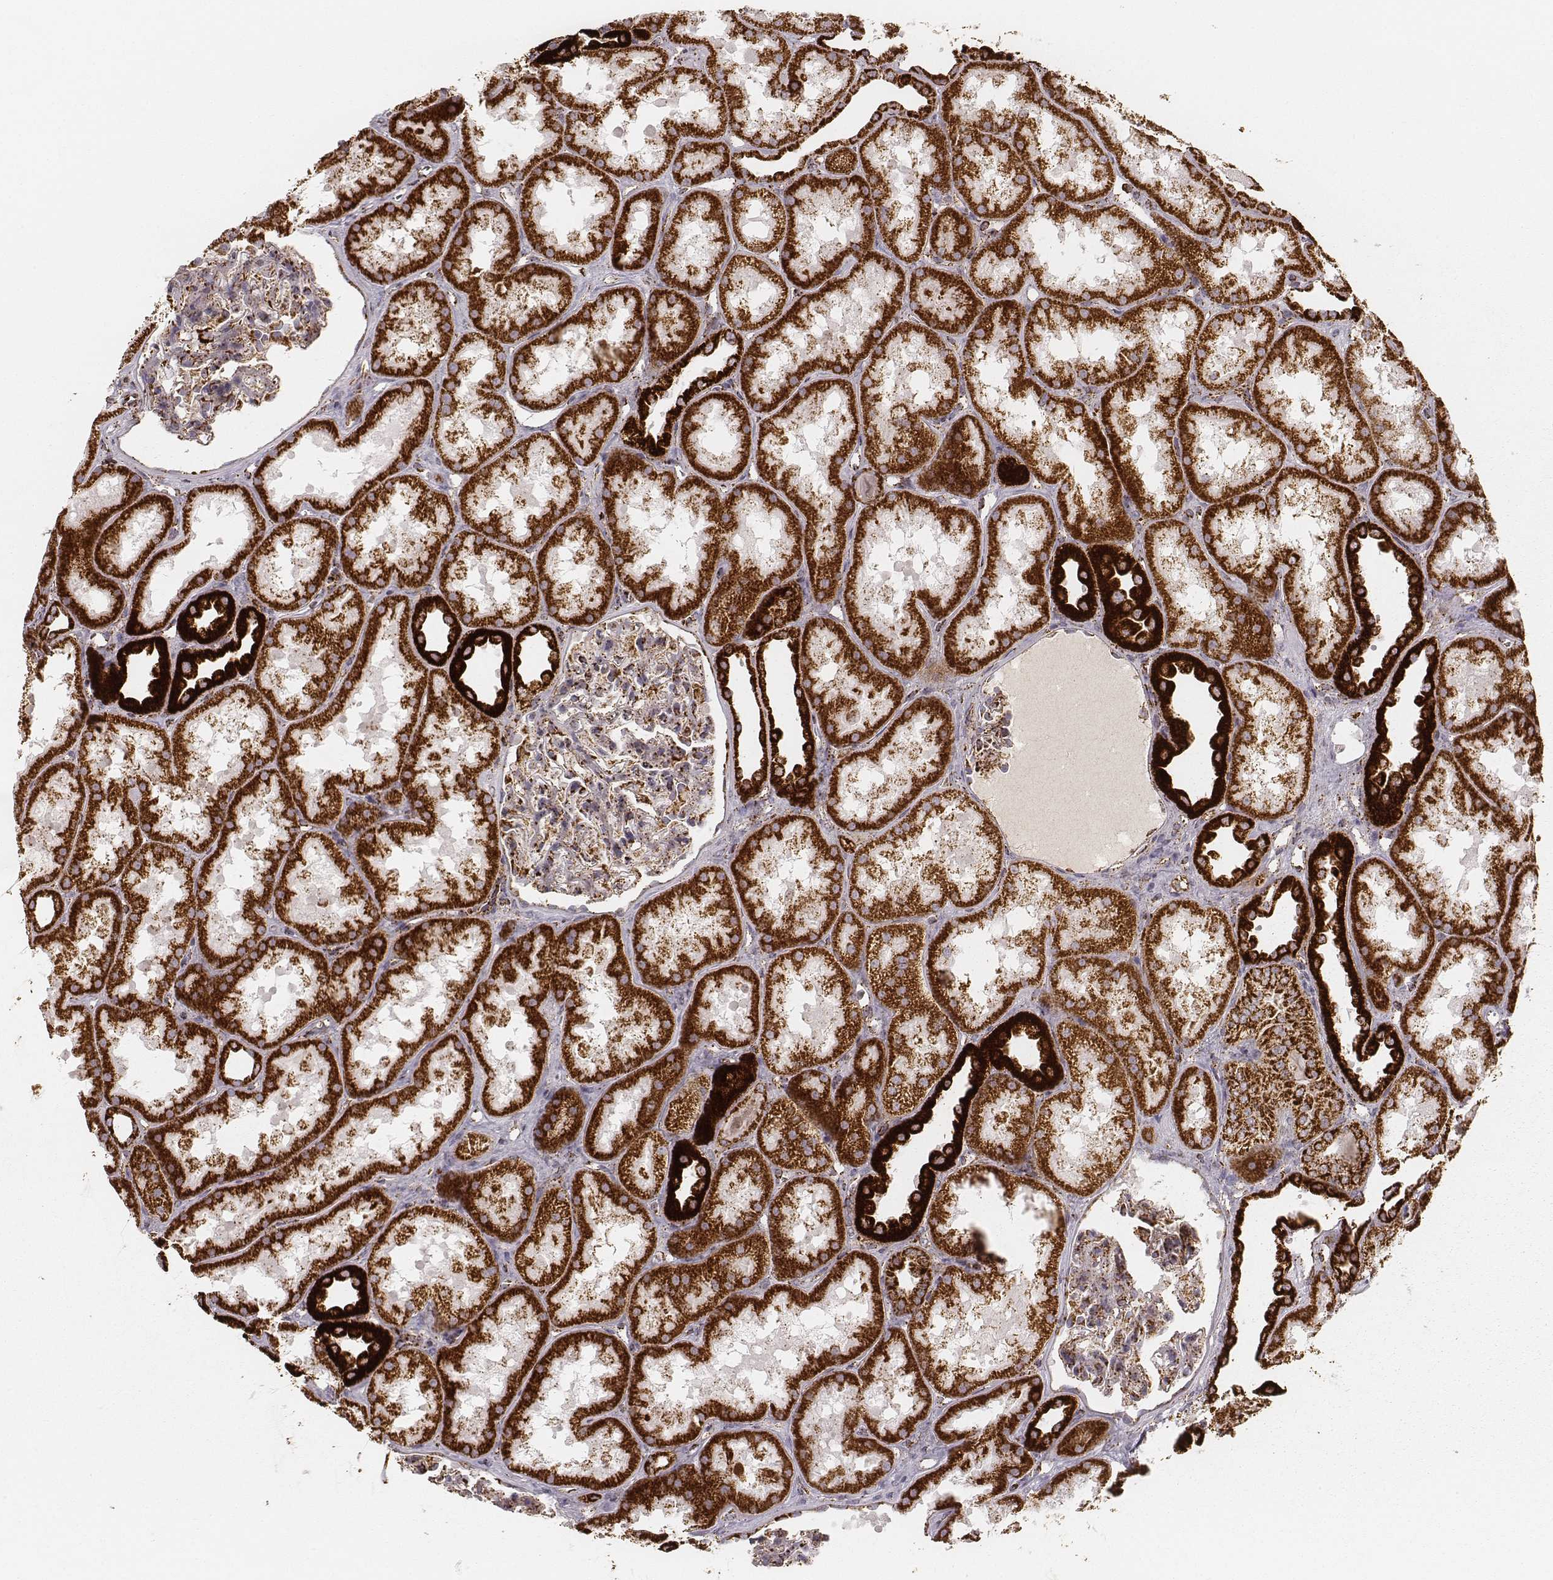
{"staining": {"intensity": "strong", "quantity": "25%-75%", "location": "cytoplasmic/membranous"}, "tissue": "kidney", "cell_type": "Cells in glomeruli", "image_type": "normal", "snomed": [{"axis": "morphology", "description": "Normal tissue, NOS"}, {"axis": "topography", "description": "Kidney"}], "caption": "A histopathology image of human kidney stained for a protein reveals strong cytoplasmic/membranous brown staining in cells in glomeruli. (DAB = brown stain, brightfield microscopy at high magnification).", "gene": "CS", "patient": {"sex": "male", "age": 61}}